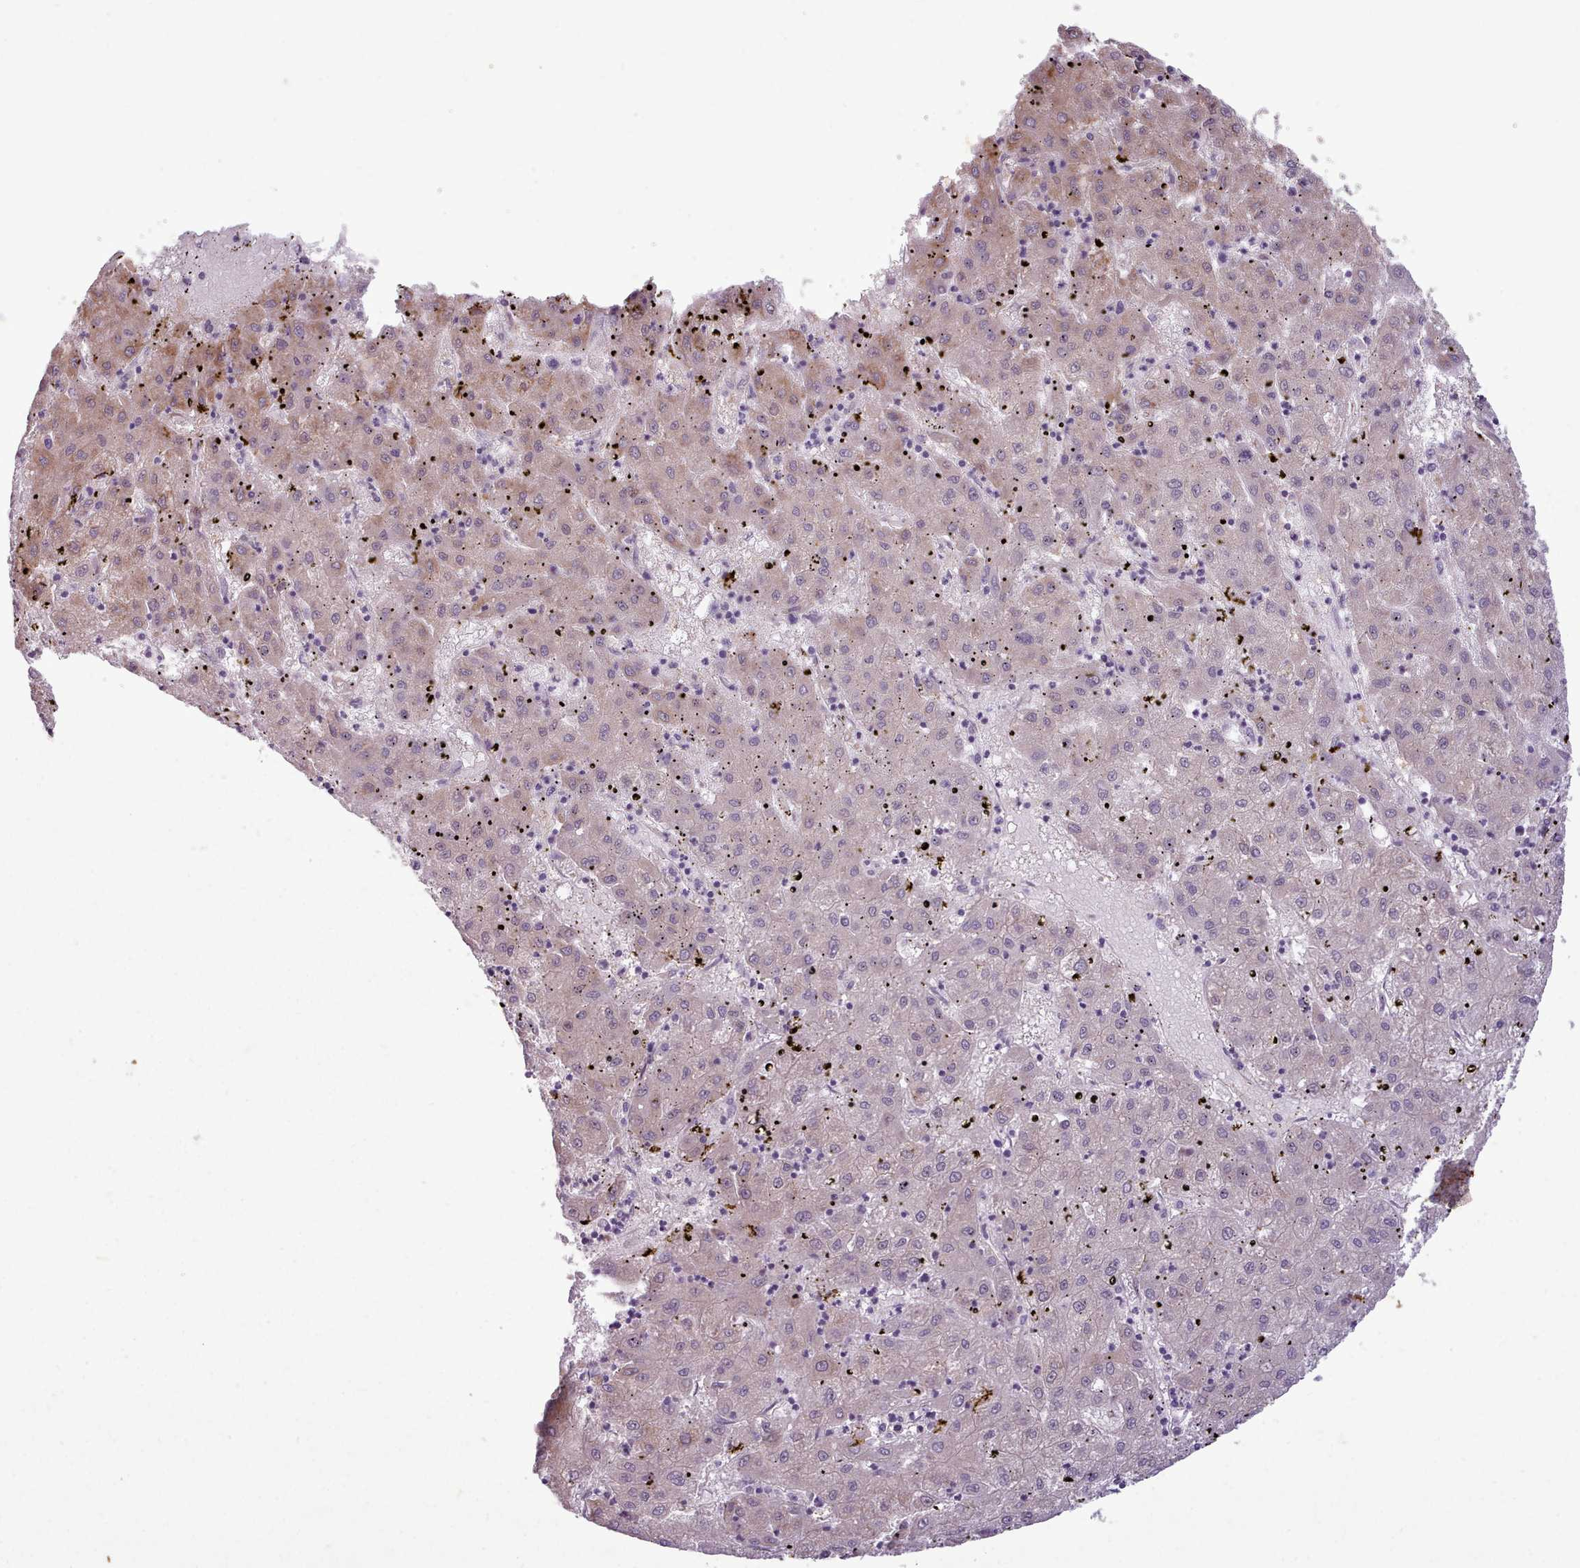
{"staining": {"intensity": "weak", "quantity": "<25%", "location": "cytoplasmic/membranous"}, "tissue": "liver cancer", "cell_type": "Tumor cells", "image_type": "cancer", "snomed": [{"axis": "morphology", "description": "Carcinoma, Hepatocellular, NOS"}, {"axis": "topography", "description": "Liver"}], "caption": "Immunohistochemistry image of neoplastic tissue: human liver cancer (hepatocellular carcinoma) stained with DAB (3,3'-diaminobenzidine) exhibits no significant protein positivity in tumor cells. Brightfield microscopy of immunohistochemistry stained with DAB (3,3'-diaminobenzidine) (brown) and hematoxylin (blue), captured at high magnification.", "gene": "NMRK1", "patient": {"sex": "male", "age": 72}}